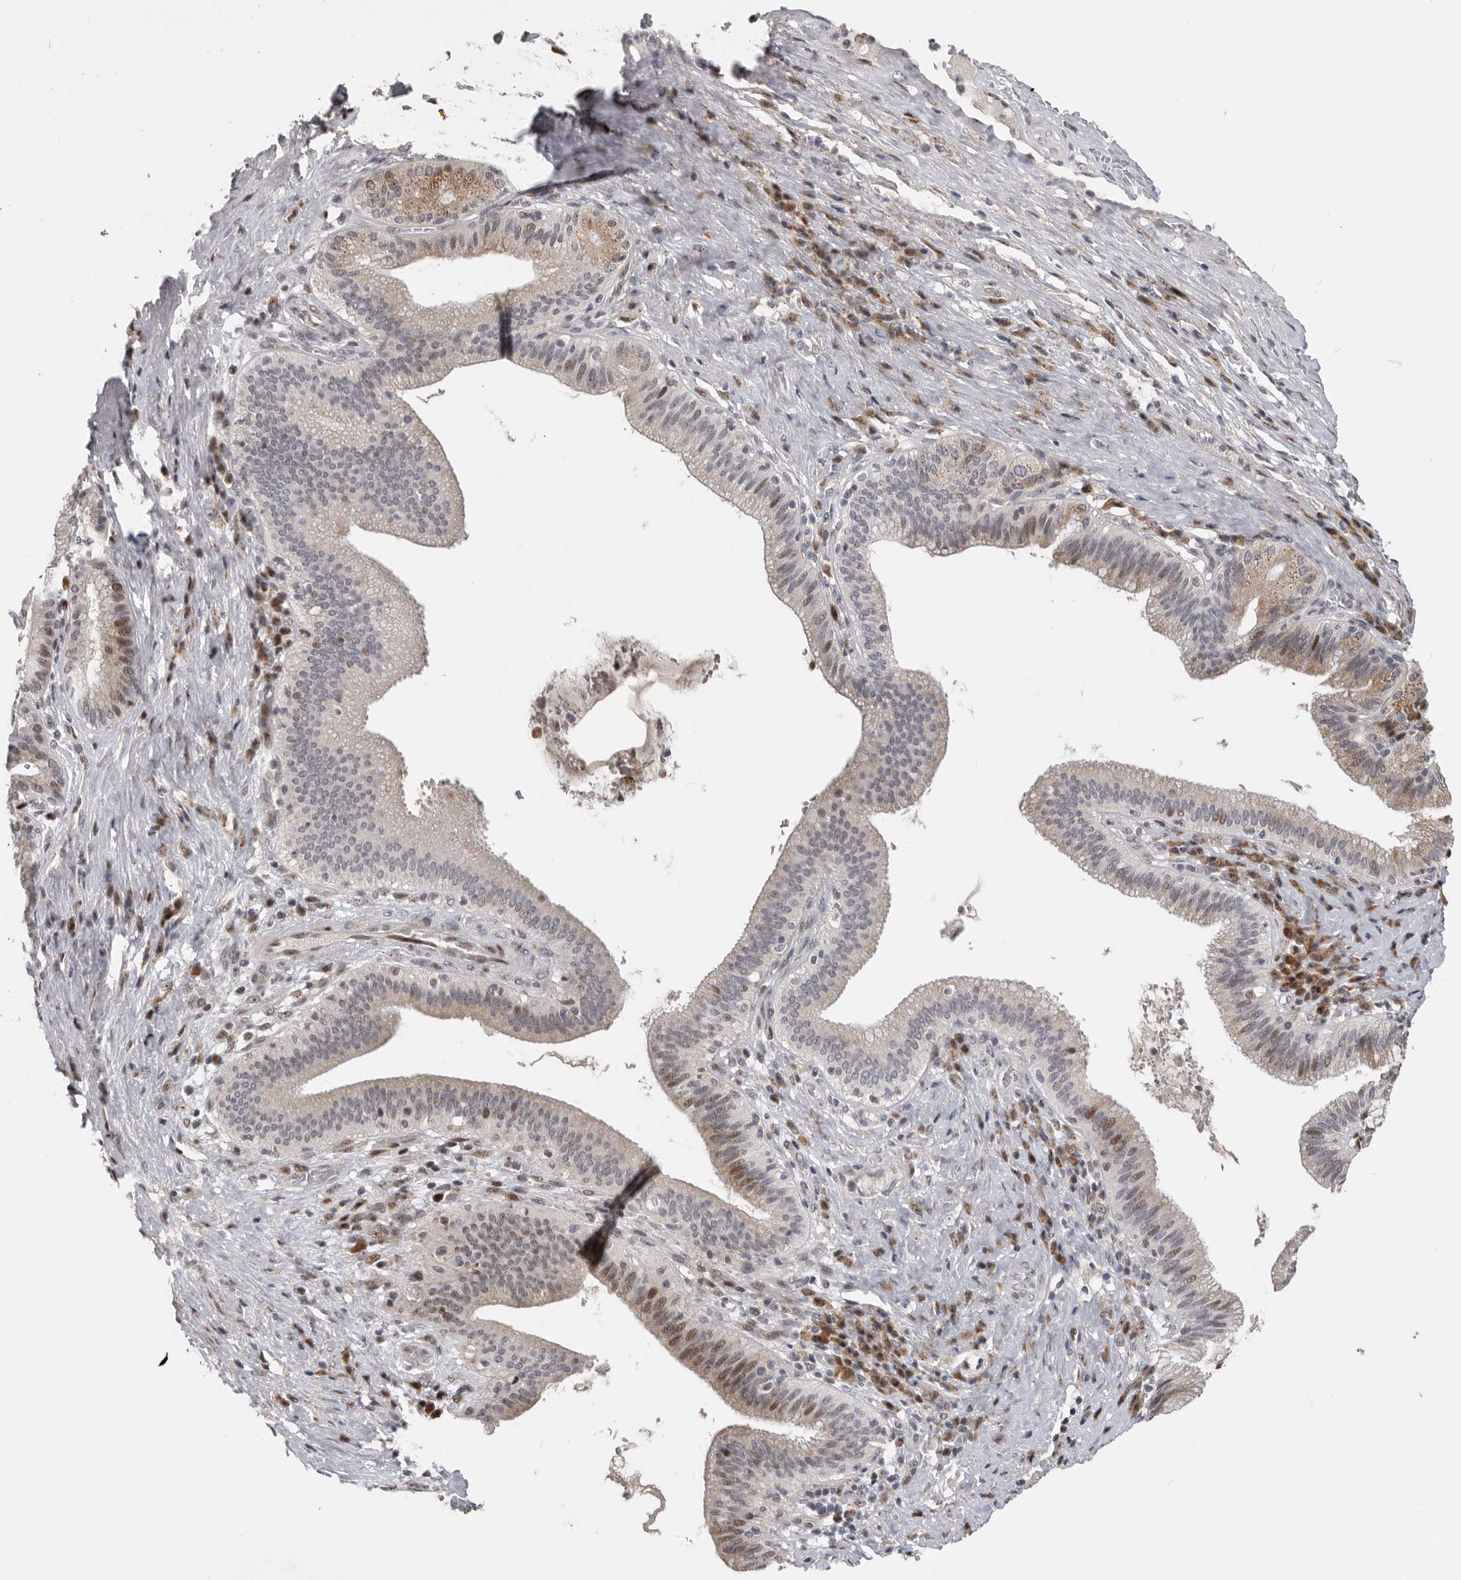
{"staining": {"intensity": "moderate", "quantity": "<25%", "location": "cytoplasmic/membranous,nuclear"}, "tissue": "liver cancer", "cell_type": "Tumor cells", "image_type": "cancer", "snomed": [{"axis": "morphology", "description": "Normal tissue, NOS"}, {"axis": "morphology", "description": "Cholangiocarcinoma"}, {"axis": "topography", "description": "Liver"}, {"axis": "topography", "description": "Peripheral nerve tissue"}], "caption": "Approximately <25% of tumor cells in human liver cholangiocarcinoma demonstrate moderate cytoplasmic/membranous and nuclear protein expression as visualized by brown immunohistochemical staining.", "gene": "PCMTD1", "patient": {"sex": "female", "age": 73}}